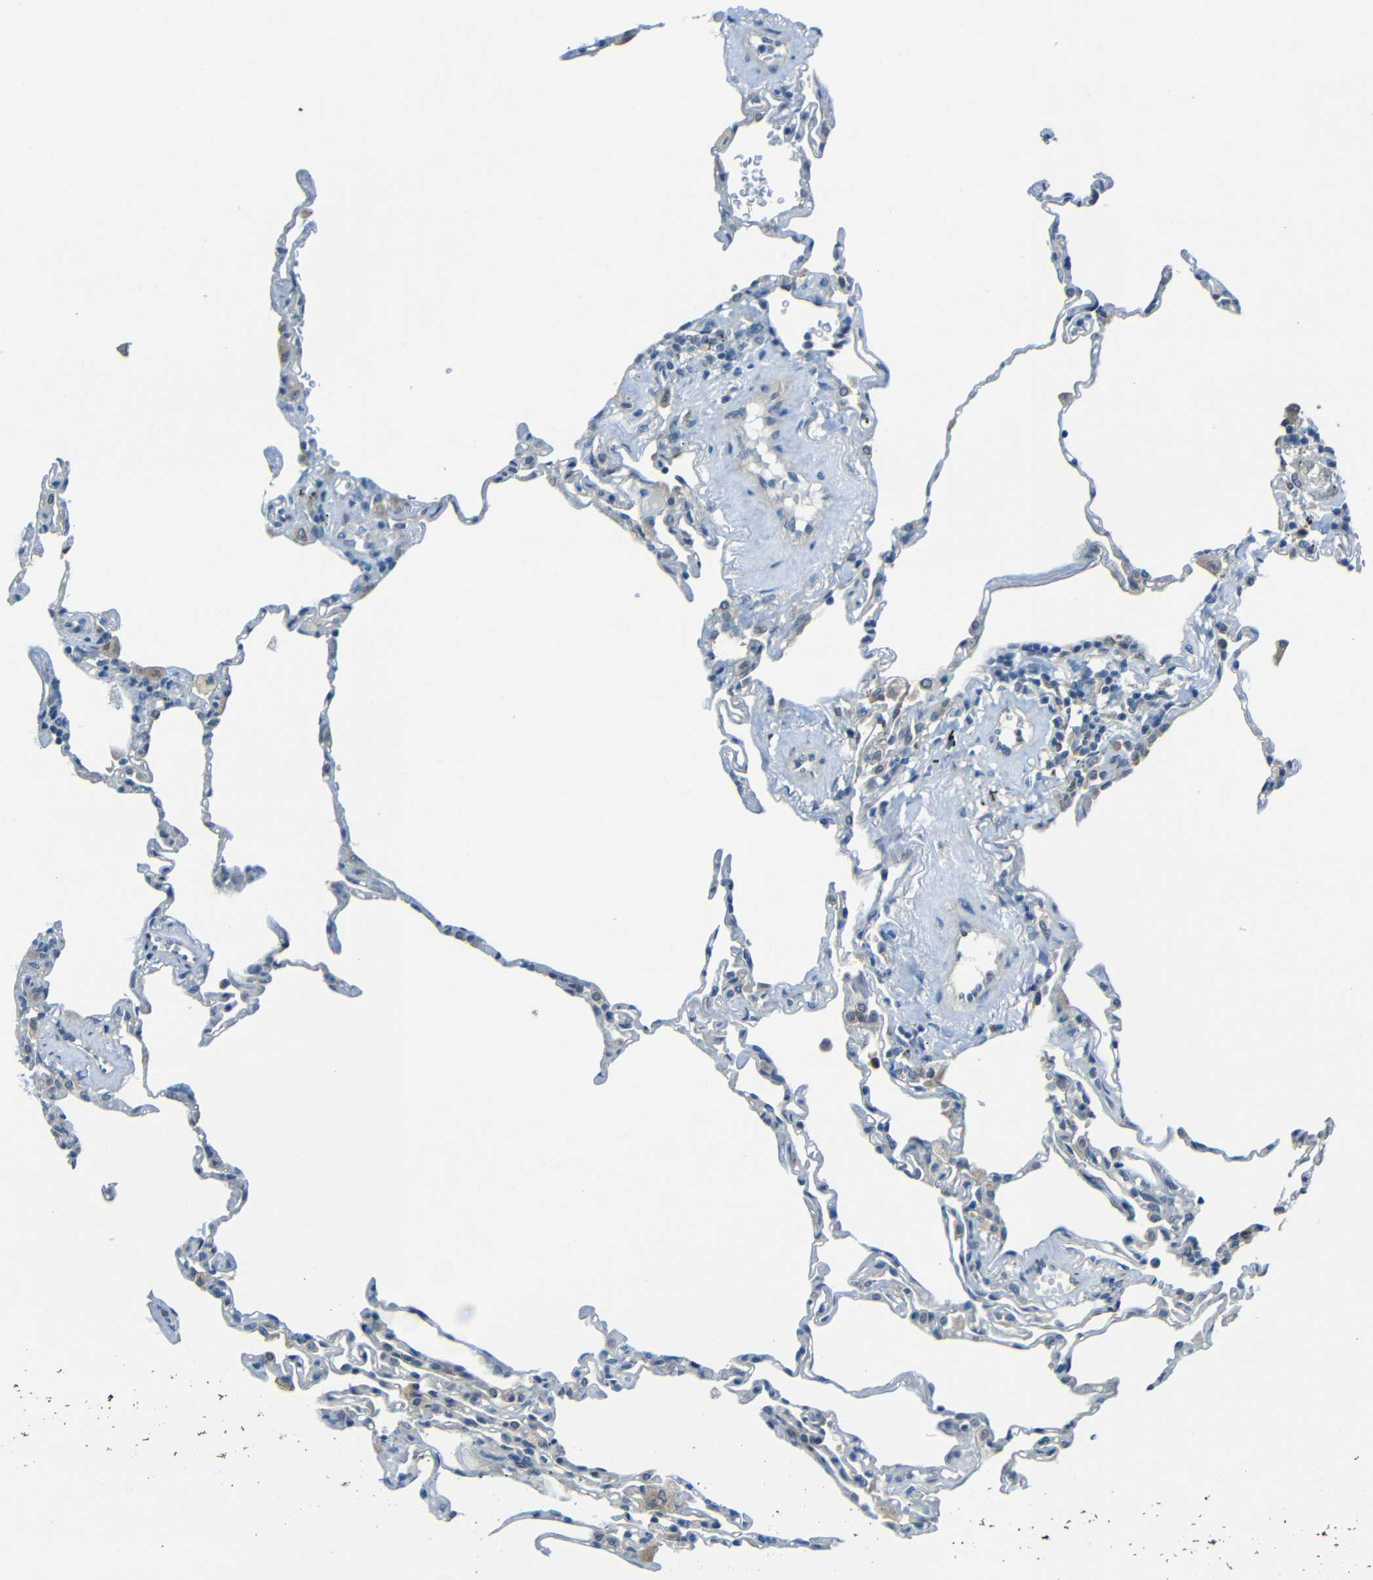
{"staining": {"intensity": "negative", "quantity": "none", "location": "none"}, "tissue": "lung", "cell_type": "Alveolar cells", "image_type": "normal", "snomed": [{"axis": "morphology", "description": "Normal tissue, NOS"}, {"axis": "topography", "description": "Lung"}], "caption": "Immunohistochemistry (IHC) micrograph of normal lung: lung stained with DAB (3,3'-diaminobenzidine) shows no significant protein staining in alveolar cells.", "gene": "ANKRD22", "patient": {"sex": "male", "age": 59}}